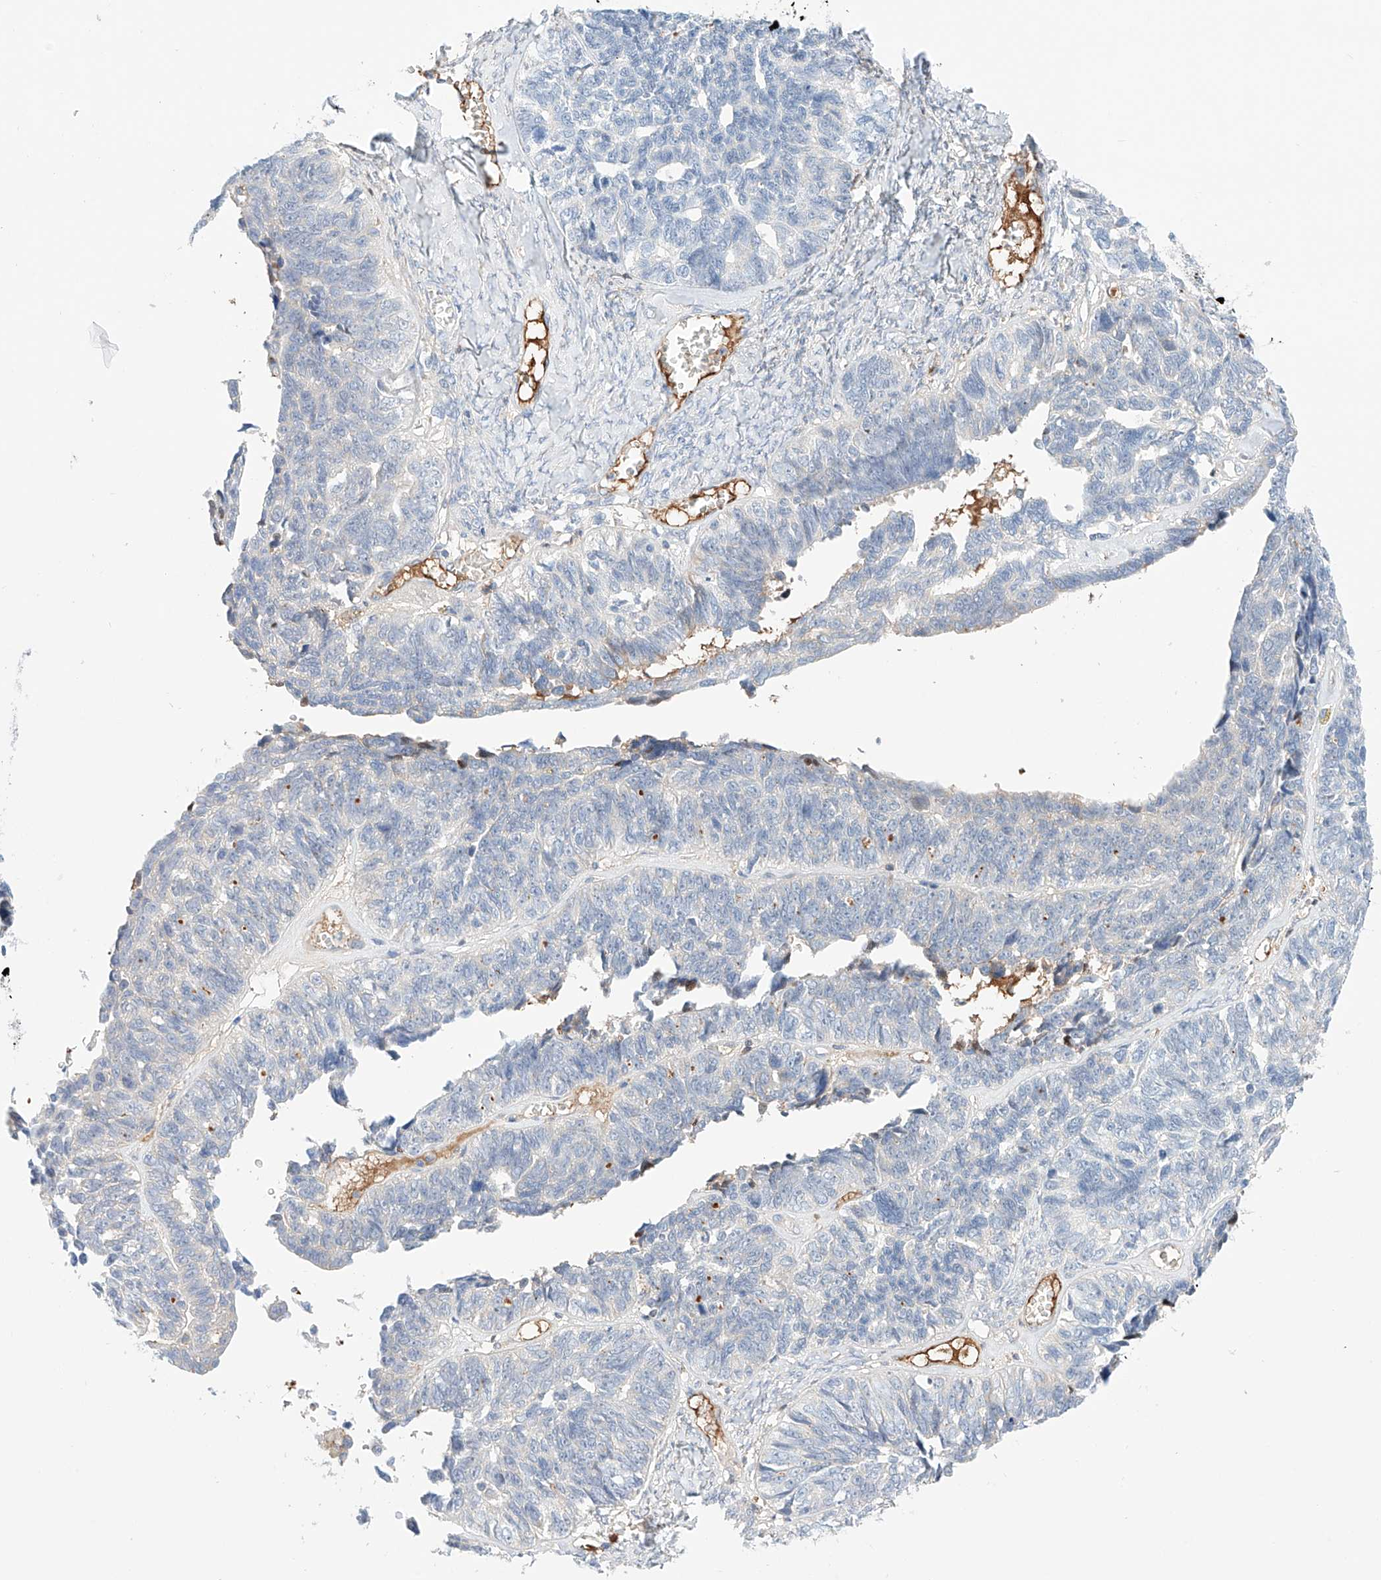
{"staining": {"intensity": "negative", "quantity": "none", "location": "none"}, "tissue": "ovarian cancer", "cell_type": "Tumor cells", "image_type": "cancer", "snomed": [{"axis": "morphology", "description": "Cystadenocarcinoma, serous, NOS"}, {"axis": "topography", "description": "Ovary"}], "caption": "DAB (3,3'-diaminobenzidine) immunohistochemical staining of human serous cystadenocarcinoma (ovarian) reveals no significant expression in tumor cells.", "gene": "PGGT1B", "patient": {"sex": "female", "age": 79}}